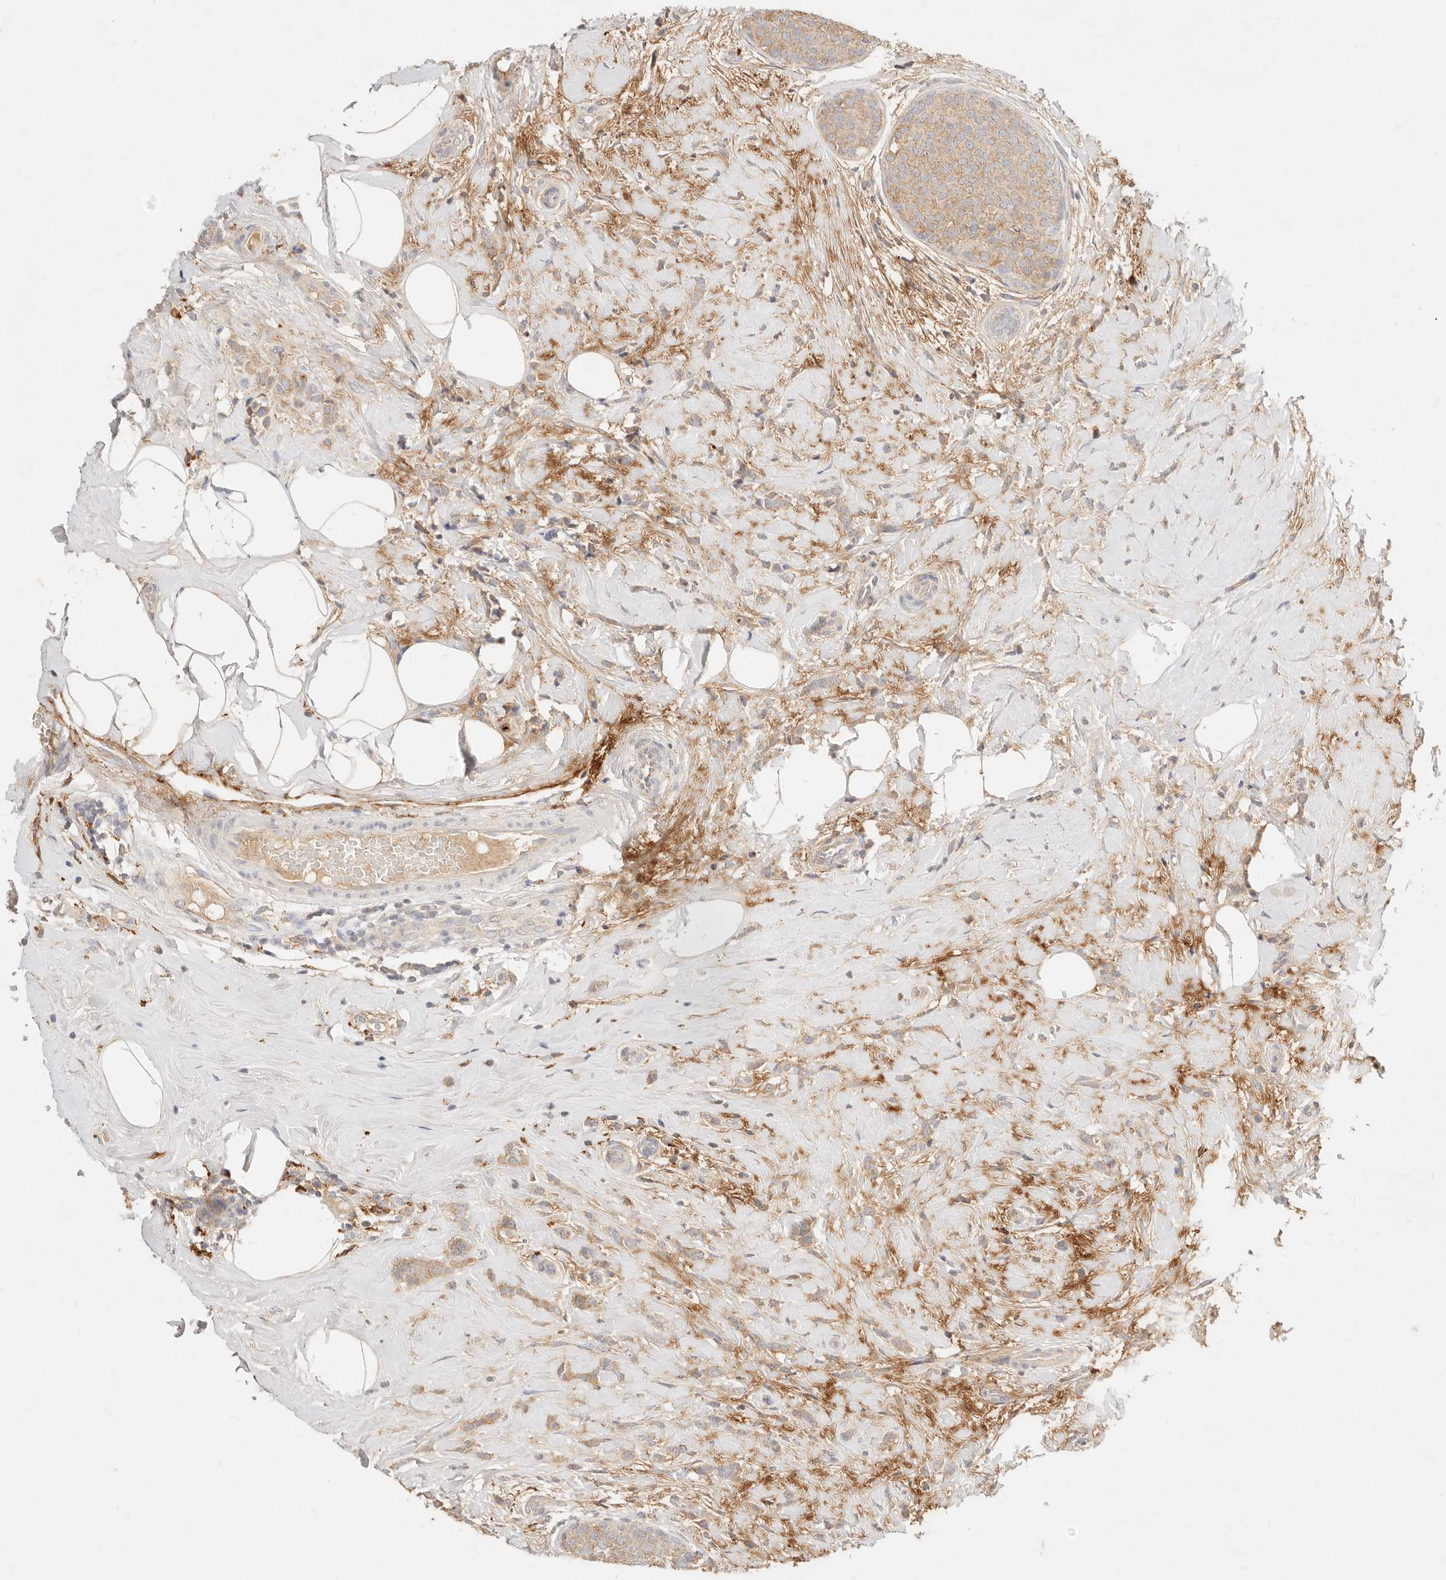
{"staining": {"intensity": "weak", "quantity": ">75%", "location": "cytoplasmic/membranous"}, "tissue": "breast cancer", "cell_type": "Tumor cells", "image_type": "cancer", "snomed": [{"axis": "morphology", "description": "Lobular carcinoma, in situ"}, {"axis": "morphology", "description": "Lobular carcinoma"}, {"axis": "topography", "description": "Breast"}], "caption": "The immunohistochemical stain highlights weak cytoplasmic/membranous positivity in tumor cells of breast cancer tissue. The staining was performed using DAB (3,3'-diaminobenzidine) to visualize the protein expression in brown, while the nuclei were stained in blue with hematoxylin (Magnification: 20x).", "gene": "HK2", "patient": {"sex": "female", "age": 41}}